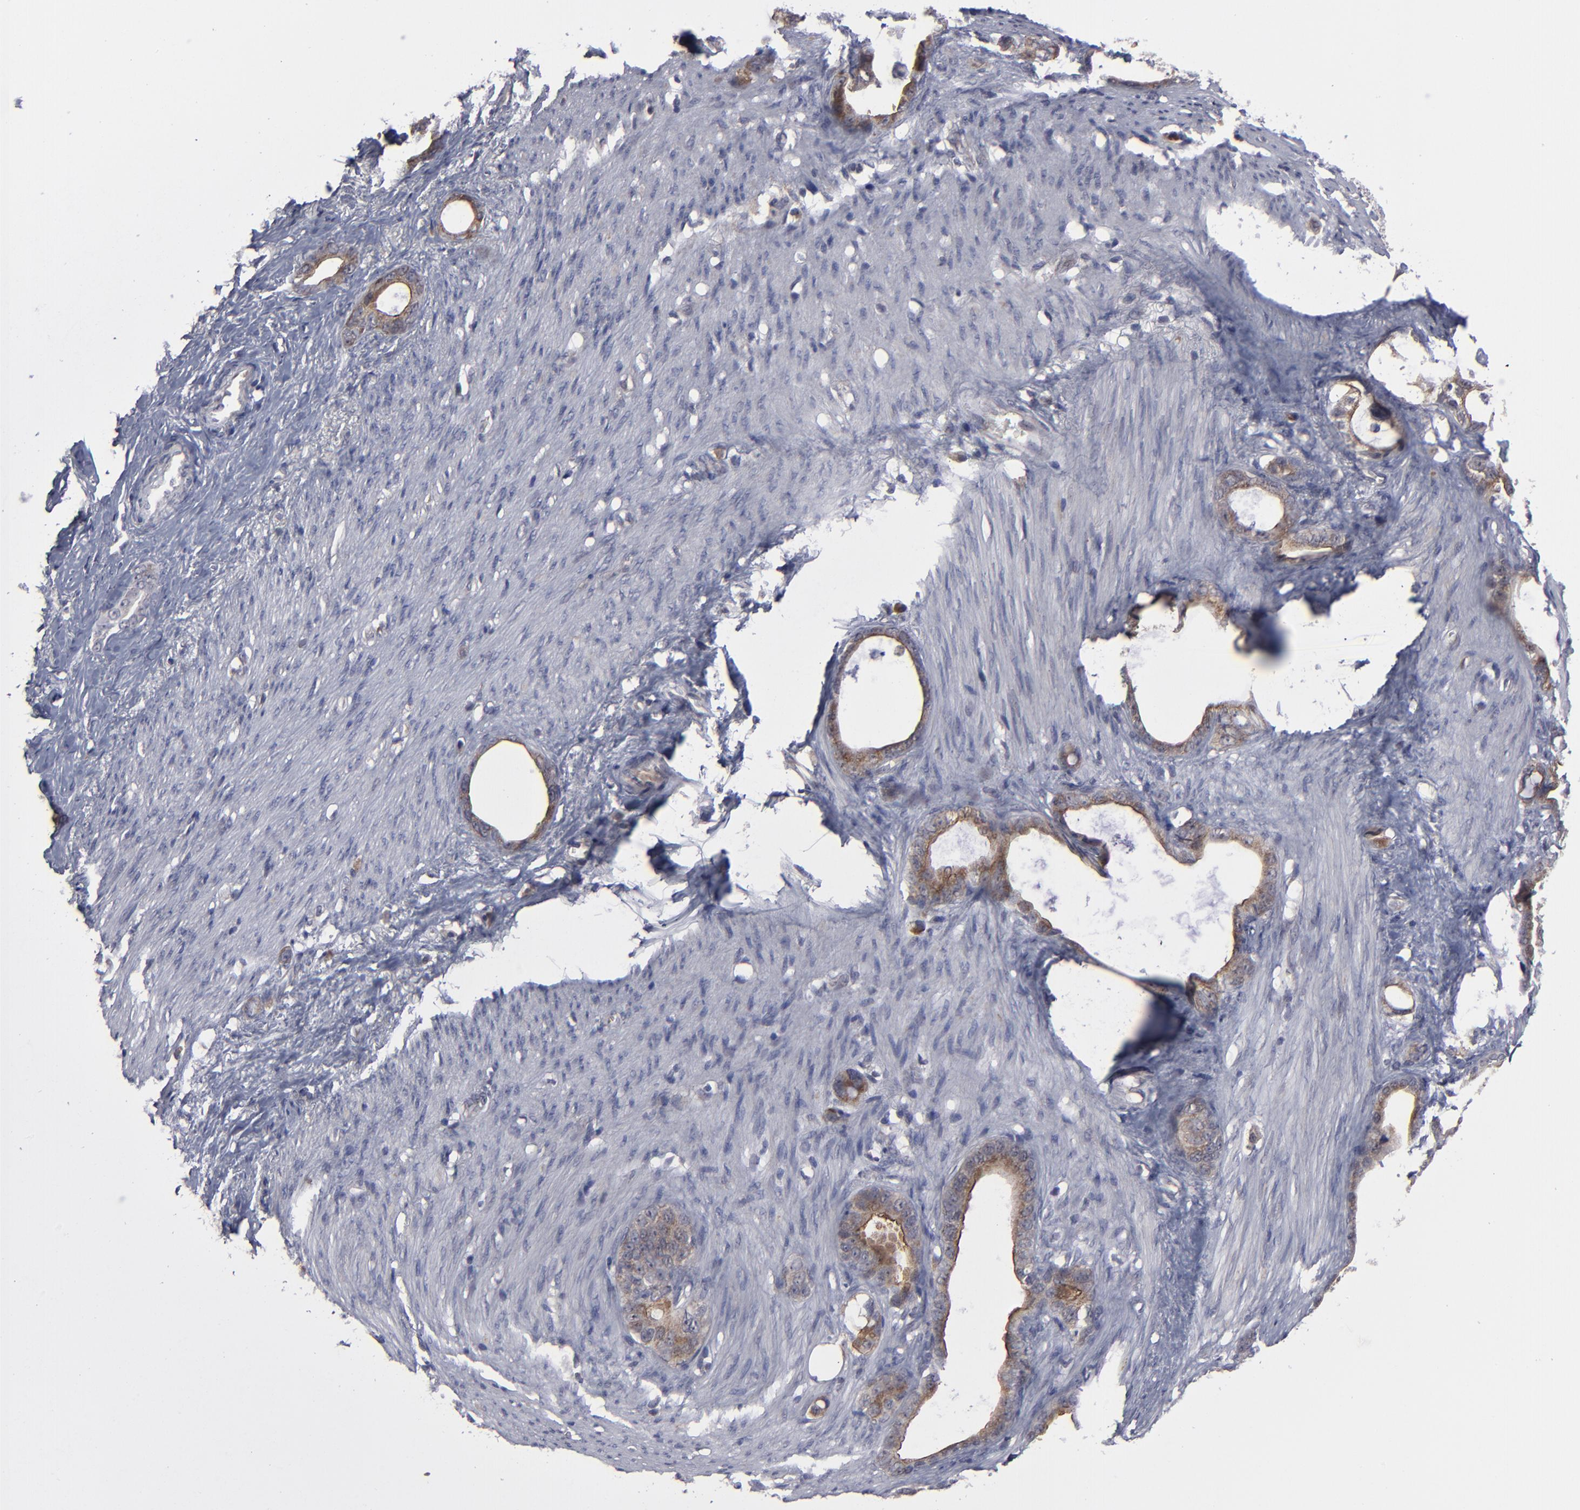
{"staining": {"intensity": "weak", "quantity": ">75%", "location": "cytoplasmic/membranous"}, "tissue": "stomach cancer", "cell_type": "Tumor cells", "image_type": "cancer", "snomed": [{"axis": "morphology", "description": "Adenocarcinoma, NOS"}, {"axis": "topography", "description": "Stomach"}], "caption": "Stomach cancer (adenocarcinoma) tissue exhibits weak cytoplasmic/membranous positivity in about >75% of tumor cells, visualized by immunohistochemistry.", "gene": "GLCCI1", "patient": {"sex": "female", "age": 75}}